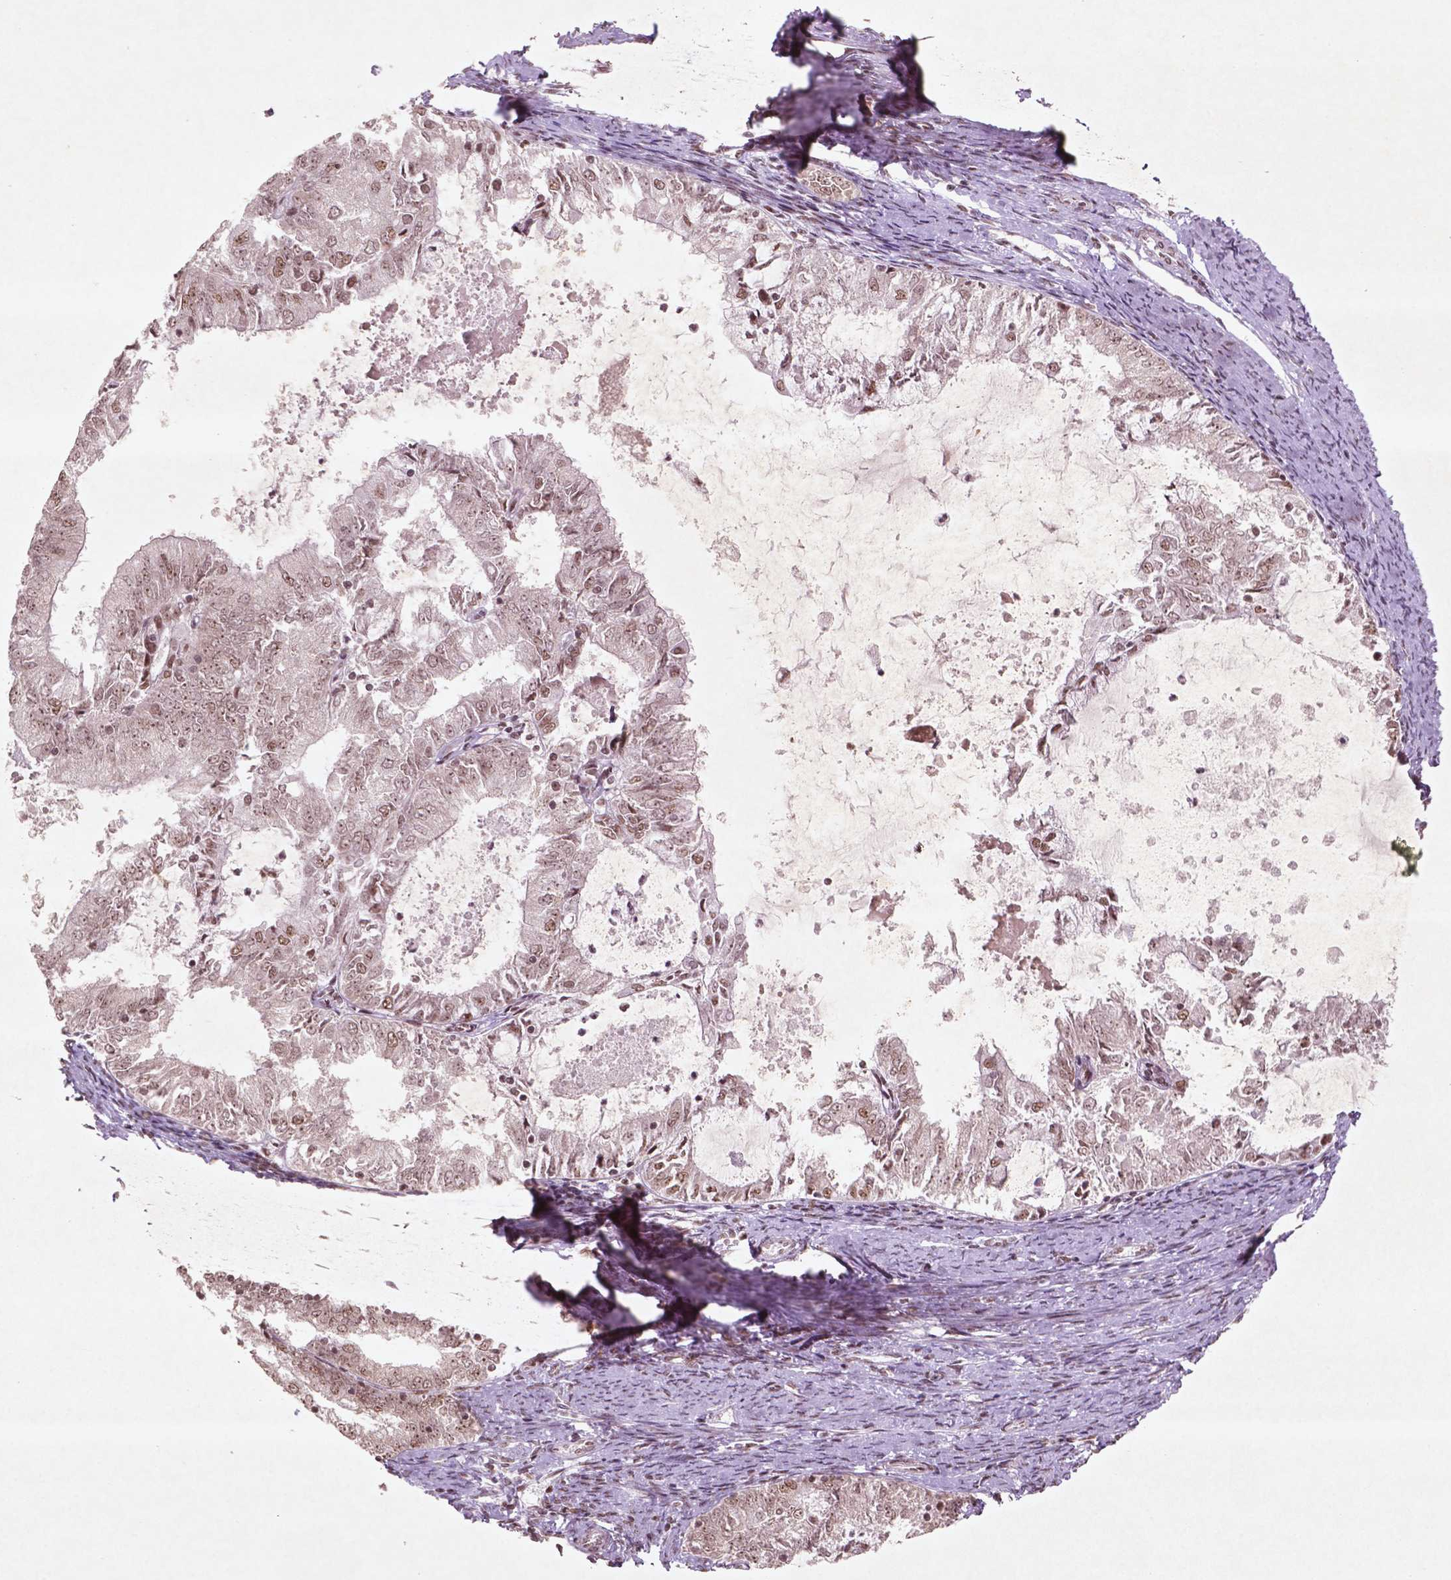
{"staining": {"intensity": "moderate", "quantity": ">75%", "location": "nuclear"}, "tissue": "endometrial cancer", "cell_type": "Tumor cells", "image_type": "cancer", "snomed": [{"axis": "morphology", "description": "Adenocarcinoma, NOS"}, {"axis": "topography", "description": "Endometrium"}], "caption": "Approximately >75% of tumor cells in human endometrial cancer reveal moderate nuclear protein expression as visualized by brown immunohistochemical staining.", "gene": "HMG20B", "patient": {"sex": "female", "age": 57}}